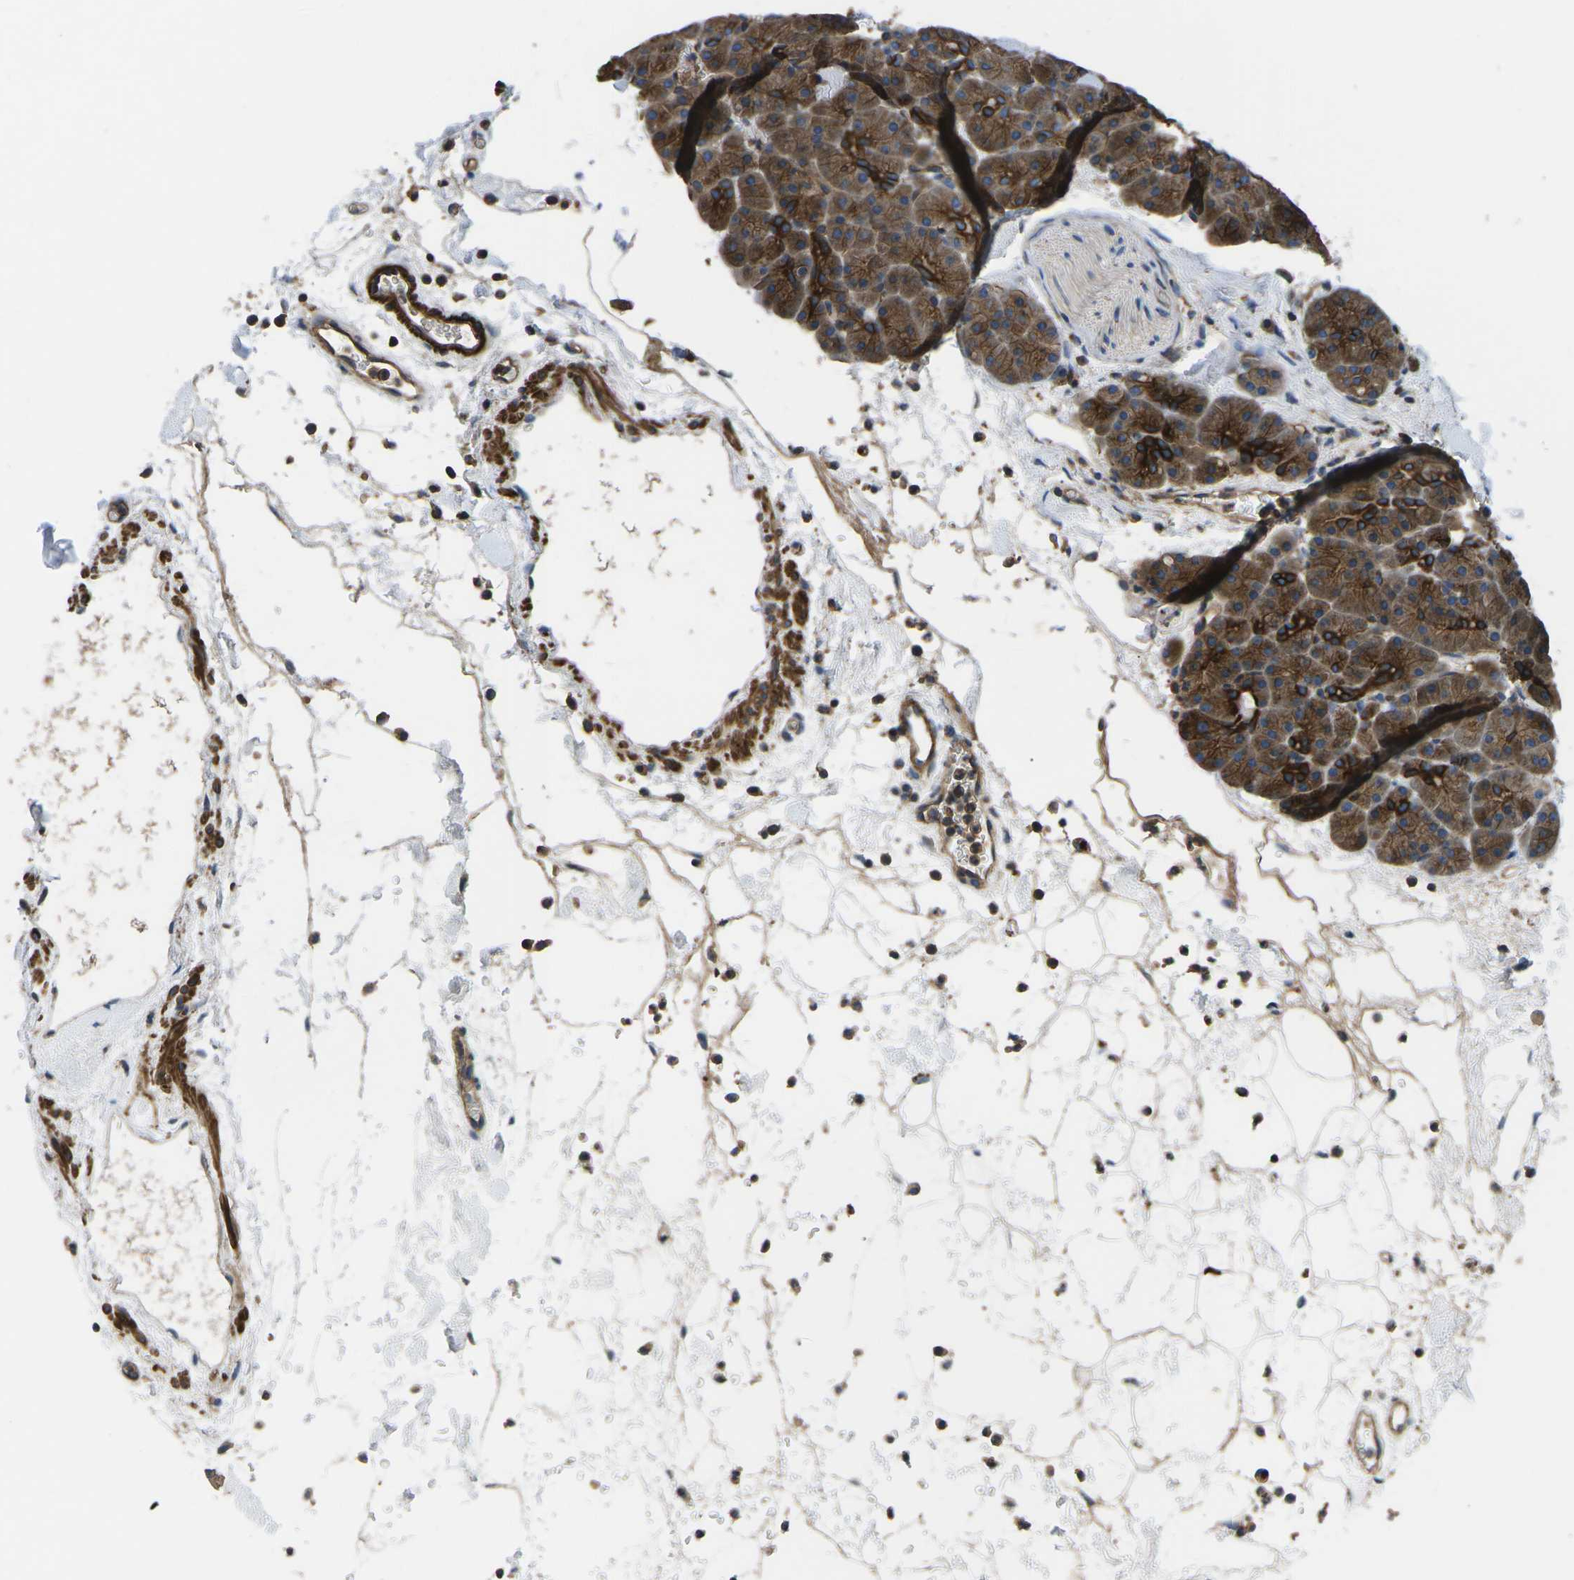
{"staining": {"intensity": "strong", "quantity": ">75%", "location": "cytoplasmic/membranous"}, "tissue": "pancreas", "cell_type": "Exocrine glandular cells", "image_type": "normal", "snomed": [{"axis": "morphology", "description": "Normal tissue, NOS"}, {"axis": "topography", "description": "Pancreas"}], "caption": "Immunohistochemical staining of unremarkable pancreas demonstrates high levels of strong cytoplasmic/membranous expression in about >75% of exocrine glandular cells.", "gene": "KCNJ15", "patient": {"sex": "male", "age": 66}}